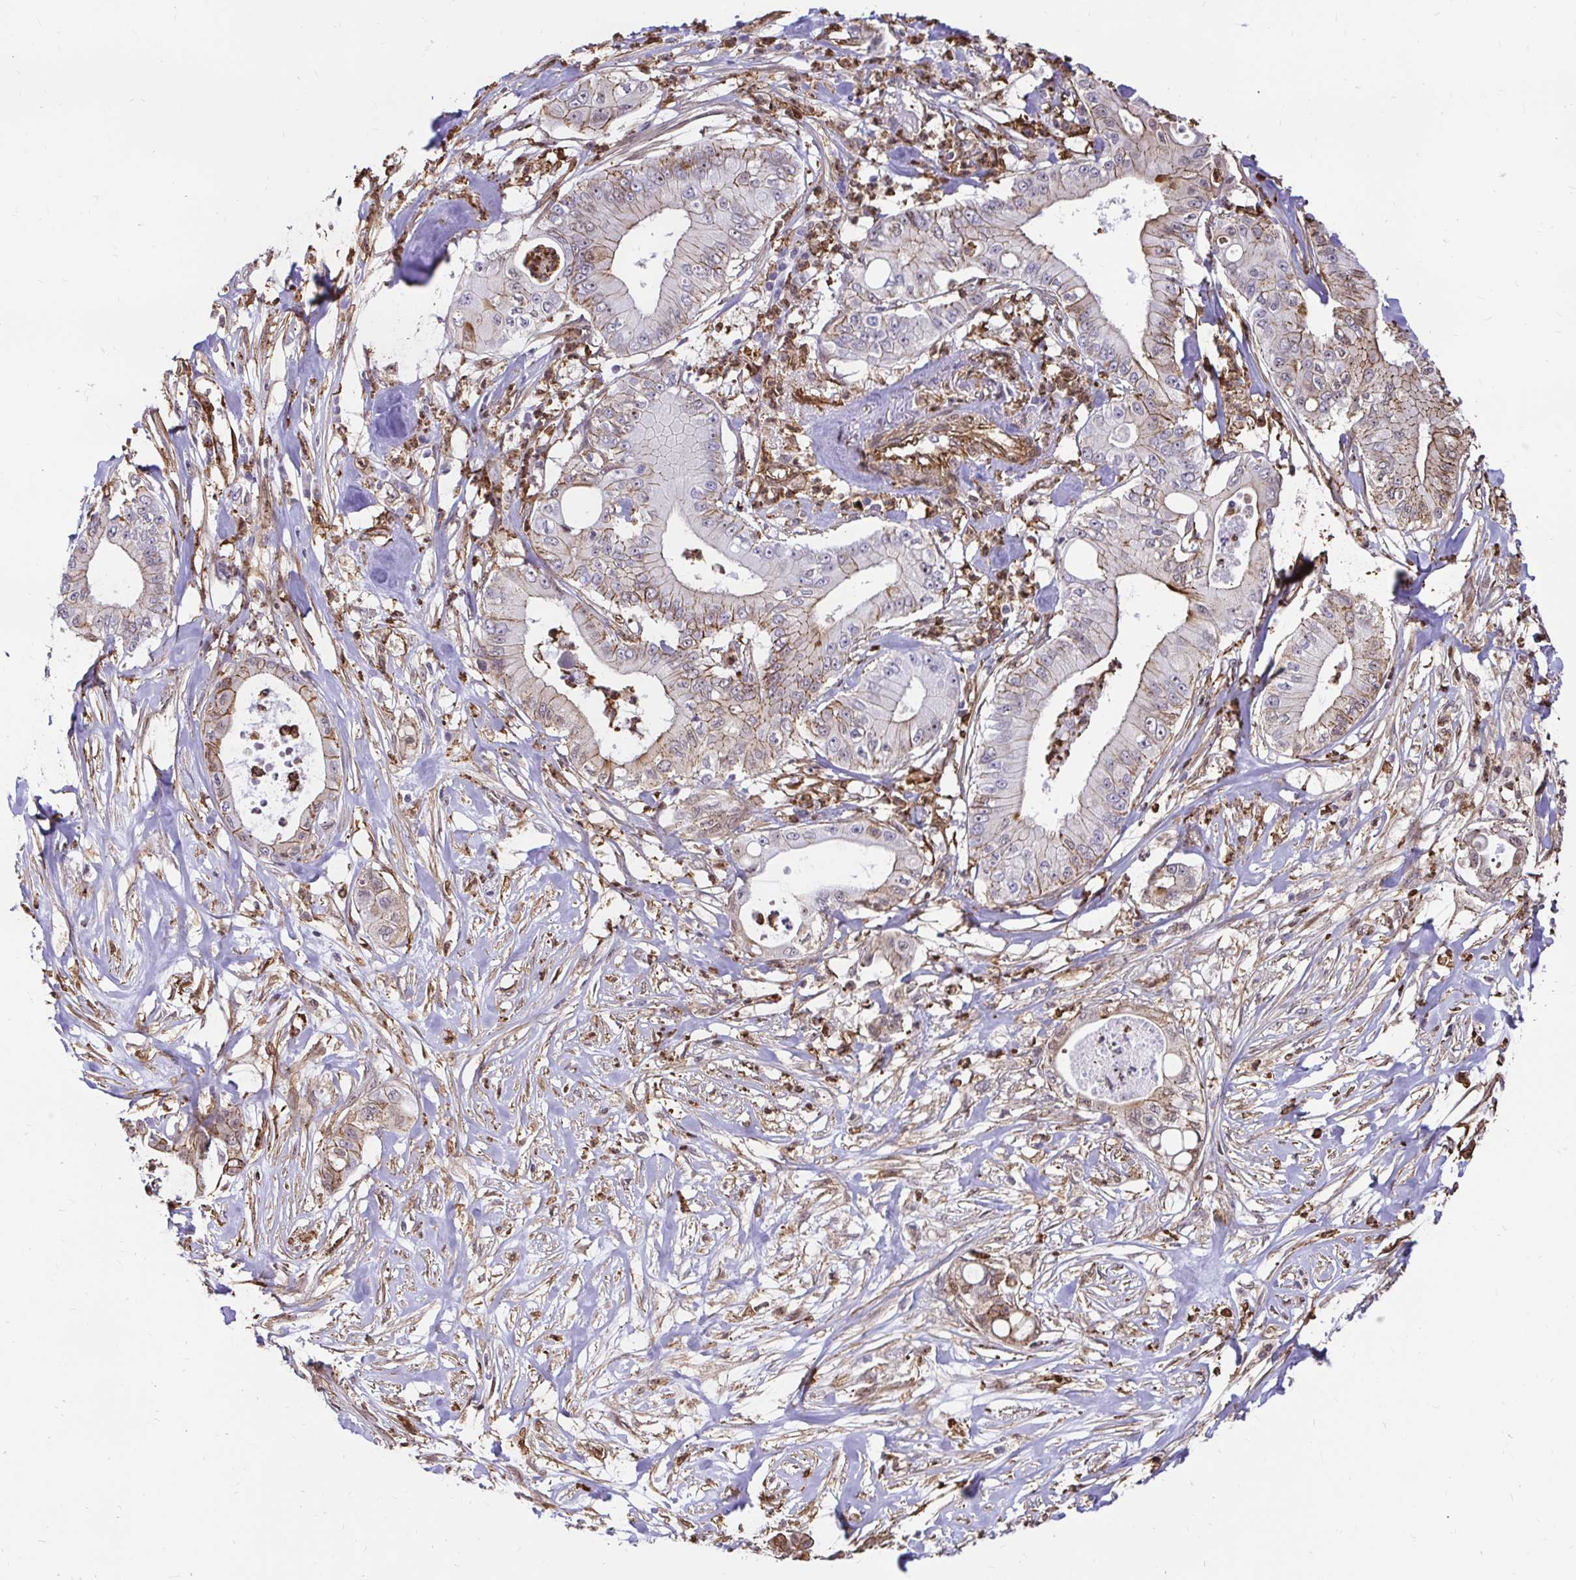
{"staining": {"intensity": "weak", "quantity": "25%-75%", "location": "cytoplasmic/membranous"}, "tissue": "pancreatic cancer", "cell_type": "Tumor cells", "image_type": "cancer", "snomed": [{"axis": "morphology", "description": "Adenocarcinoma, NOS"}, {"axis": "topography", "description": "Pancreas"}], "caption": "High-magnification brightfield microscopy of pancreatic adenocarcinoma stained with DAB (3,3'-diaminobenzidine) (brown) and counterstained with hematoxylin (blue). tumor cells exhibit weak cytoplasmic/membranous expression is identified in approximately25%-75% of cells.", "gene": "GSN", "patient": {"sex": "male", "age": 71}}